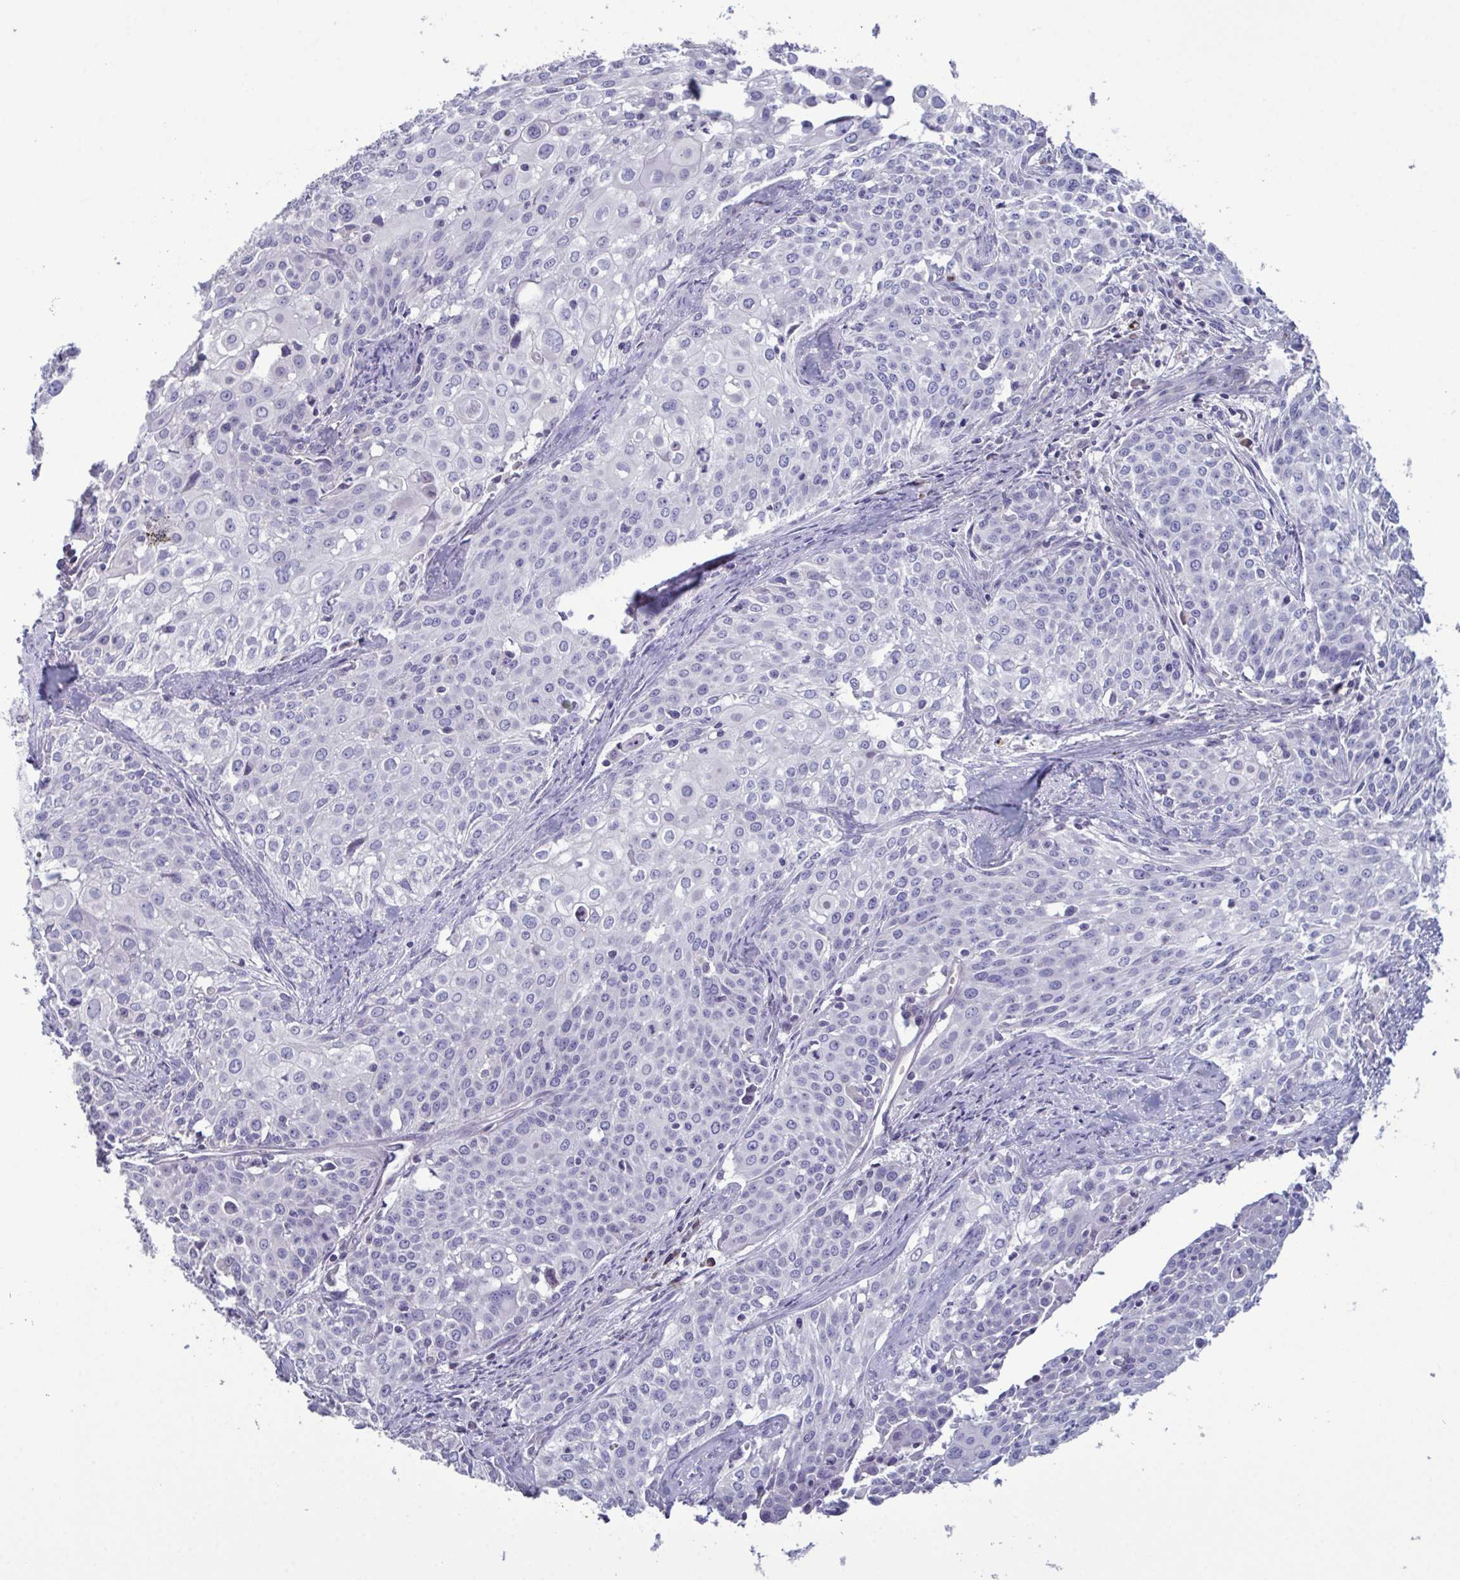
{"staining": {"intensity": "negative", "quantity": "none", "location": "none"}, "tissue": "cervical cancer", "cell_type": "Tumor cells", "image_type": "cancer", "snomed": [{"axis": "morphology", "description": "Squamous cell carcinoma, NOS"}, {"axis": "topography", "description": "Cervix"}], "caption": "This is an immunohistochemistry histopathology image of human cervical cancer (squamous cell carcinoma). There is no staining in tumor cells.", "gene": "GLDC", "patient": {"sex": "female", "age": 39}}